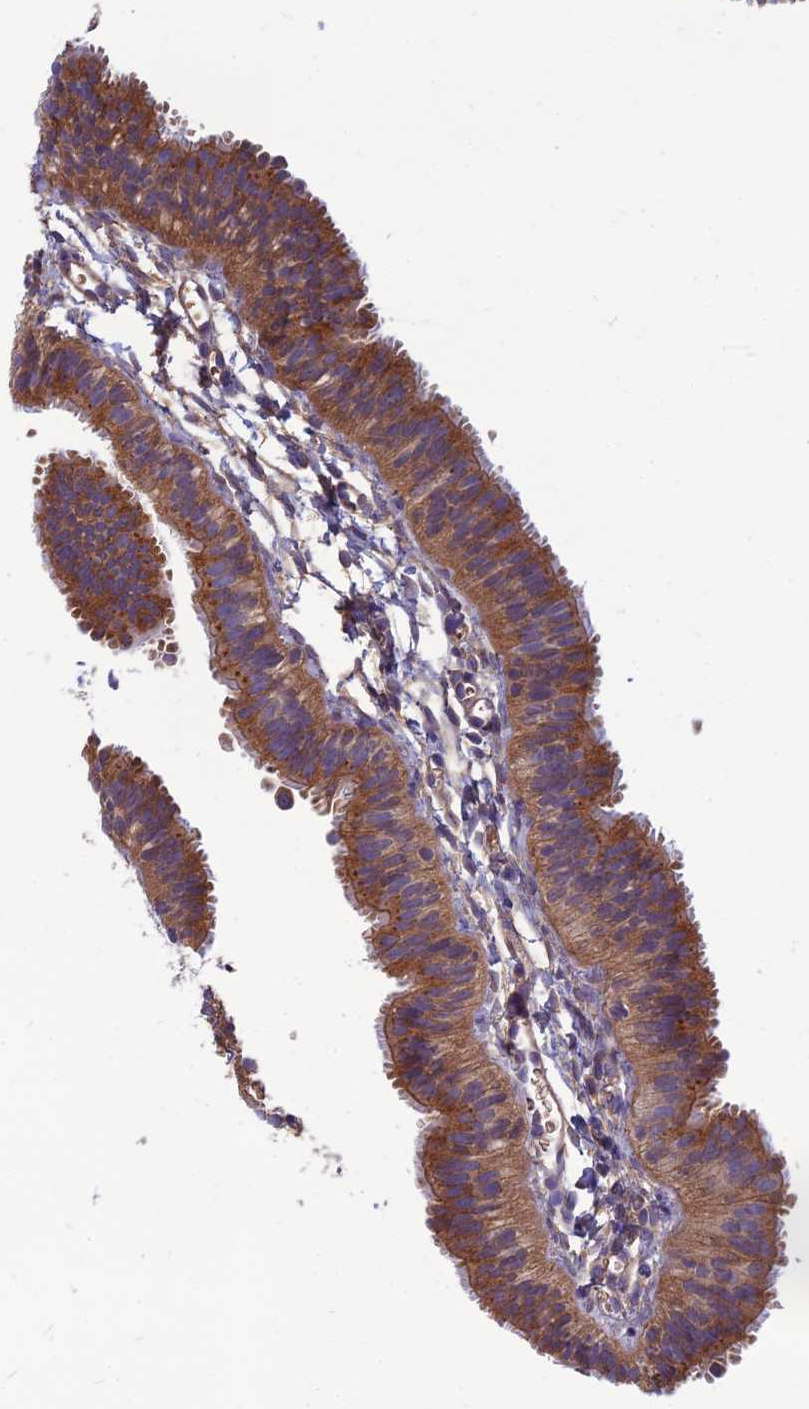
{"staining": {"intensity": "moderate", "quantity": ">75%", "location": "cytoplasmic/membranous"}, "tissue": "fallopian tube", "cell_type": "Glandular cells", "image_type": "normal", "snomed": [{"axis": "morphology", "description": "Normal tissue, NOS"}, {"axis": "topography", "description": "Fallopian tube"}], "caption": "Immunohistochemical staining of unremarkable human fallopian tube displays medium levels of moderate cytoplasmic/membranous positivity in approximately >75% of glandular cells. Immunohistochemistry (ihc) stains the protein of interest in brown and the nuclei are stained blue.", "gene": "WDR24", "patient": {"sex": "female", "age": 35}}